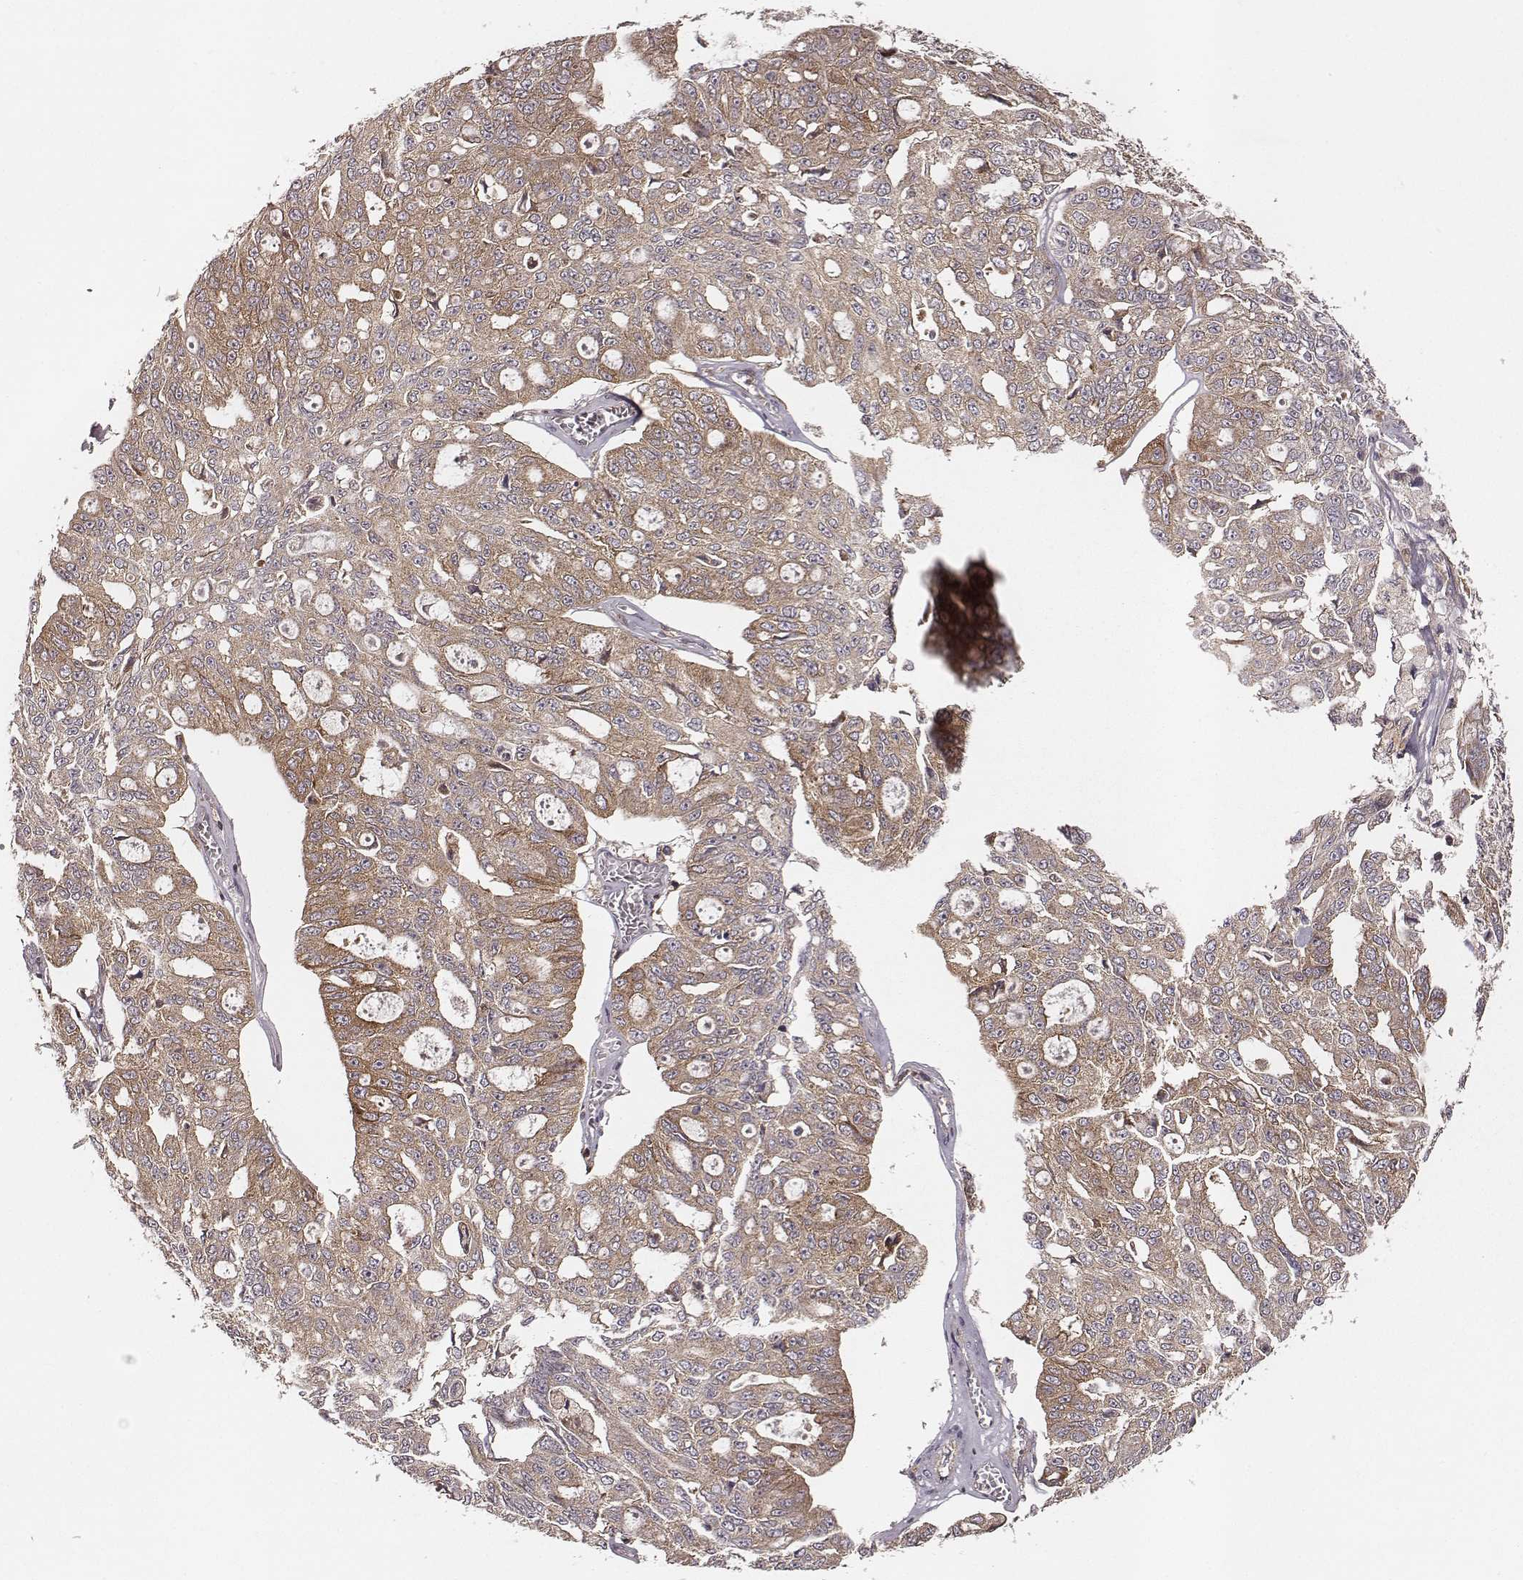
{"staining": {"intensity": "moderate", "quantity": ">75%", "location": "cytoplasmic/membranous"}, "tissue": "ovarian cancer", "cell_type": "Tumor cells", "image_type": "cancer", "snomed": [{"axis": "morphology", "description": "Carcinoma, endometroid"}, {"axis": "topography", "description": "Ovary"}], "caption": "Protein expression by immunohistochemistry (IHC) demonstrates moderate cytoplasmic/membranous expression in about >75% of tumor cells in ovarian endometroid carcinoma. (IHC, brightfield microscopy, high magnification).", "gene": "VPS26A", "patient": {"sex": "female", "age": 65}}